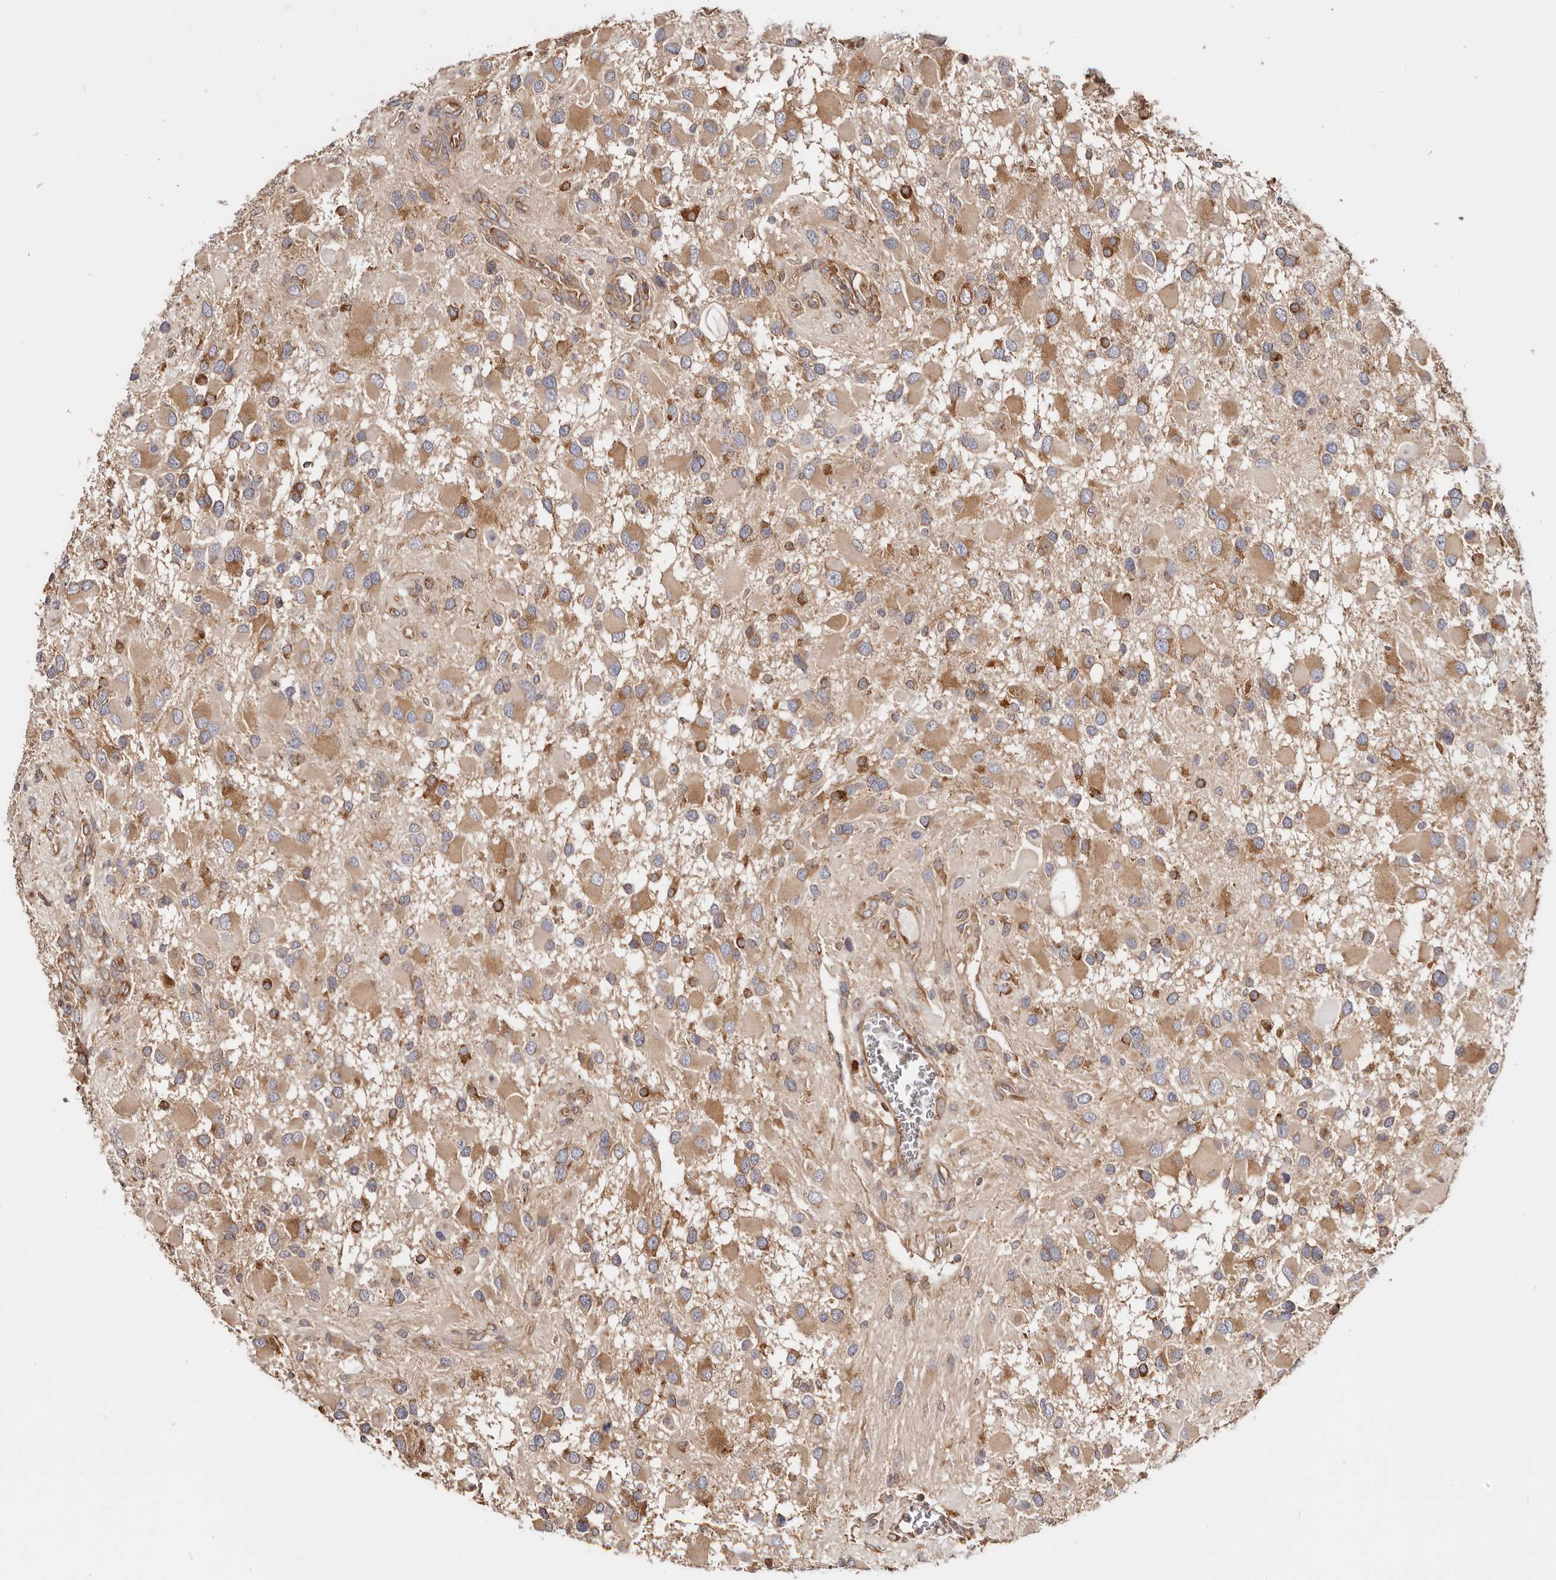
{"staining": {"intensity": "moderate", "quantity": ">75%", "location": "cytoplasmic/membranous"}, "tissue": "glioma", "cell_type": "Tumor cells", "image_type": "cancer", "snomed": [{"axis": "morphology", "description": "Glioma, malignant, High grade"}, {"axis": "topography", "description": "Brain"}], "caption": "Immunohistochemistry (IHC) of high-grade glioma (malignant) shows medium levels of moderate cytoplasmic/membranous expression in about >75% of tumor cells.", "gene": "EPRS1", "patient": {"sex": "male", "age": 53}}